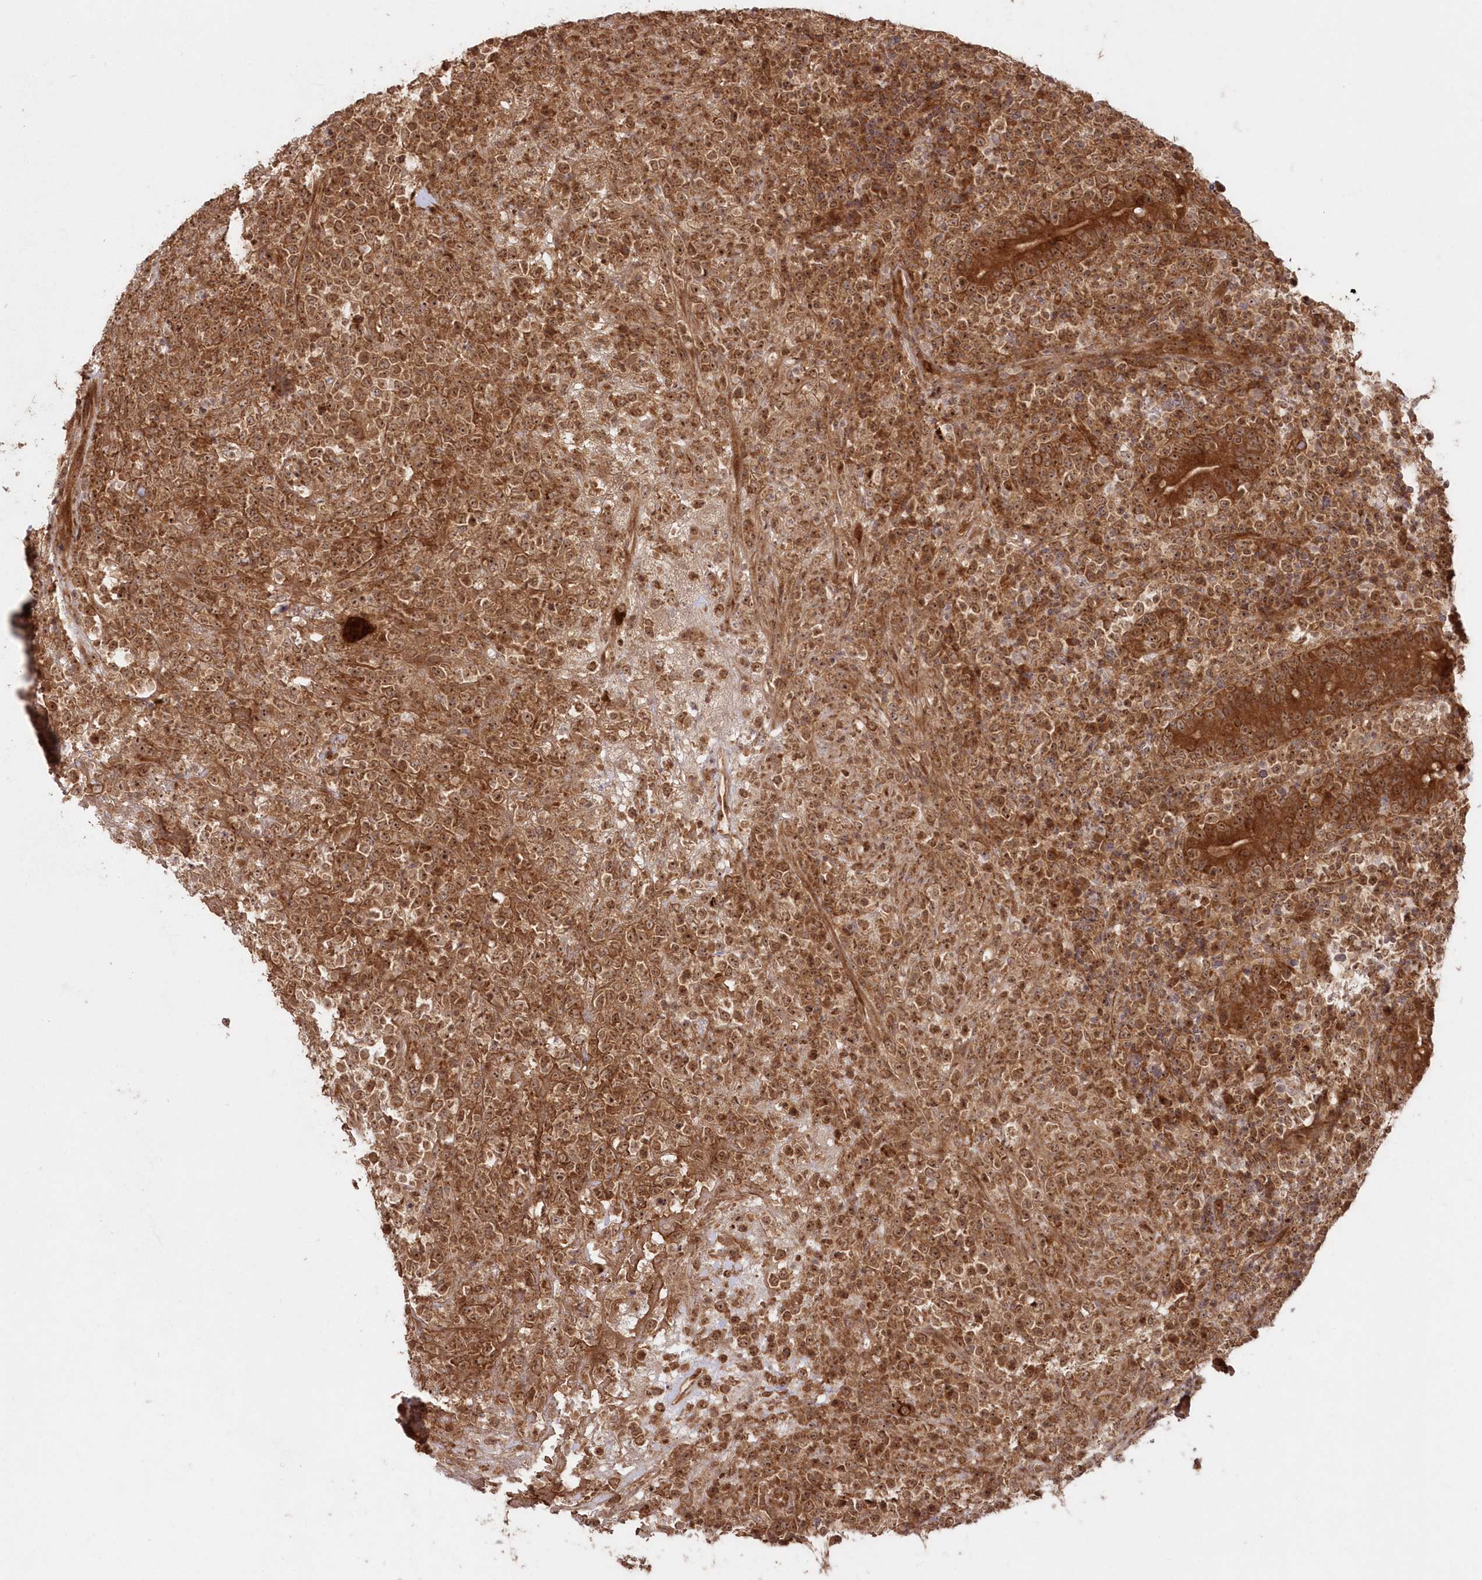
{"staining": {"intensity": "moderate", "quantity": ">75%", "location": "cytoplasmic/membranous,nuclear"}, "tissue": "lymphoma", "cell_type": "Tumor cells", "image_type": "cancer", "snomed": [{"axis": "morphology", "description": "Malignant lymphoma, non-Hodgkin's type, High grade"}, {"axis": "topography", "description": "Colon"}], "caption": "DAB immunohistochemical staining of high-grade malignant lymphoma, non-Hodgkin's type demonstrates moderate cytoplasmic/membranous and nuclear protein staining in approximately >75% of tumor cells. (IHC, brightfield microscopy, high magnification).", "gene": "SERINC1", "patient": {"sex": "female", "age": 53}}